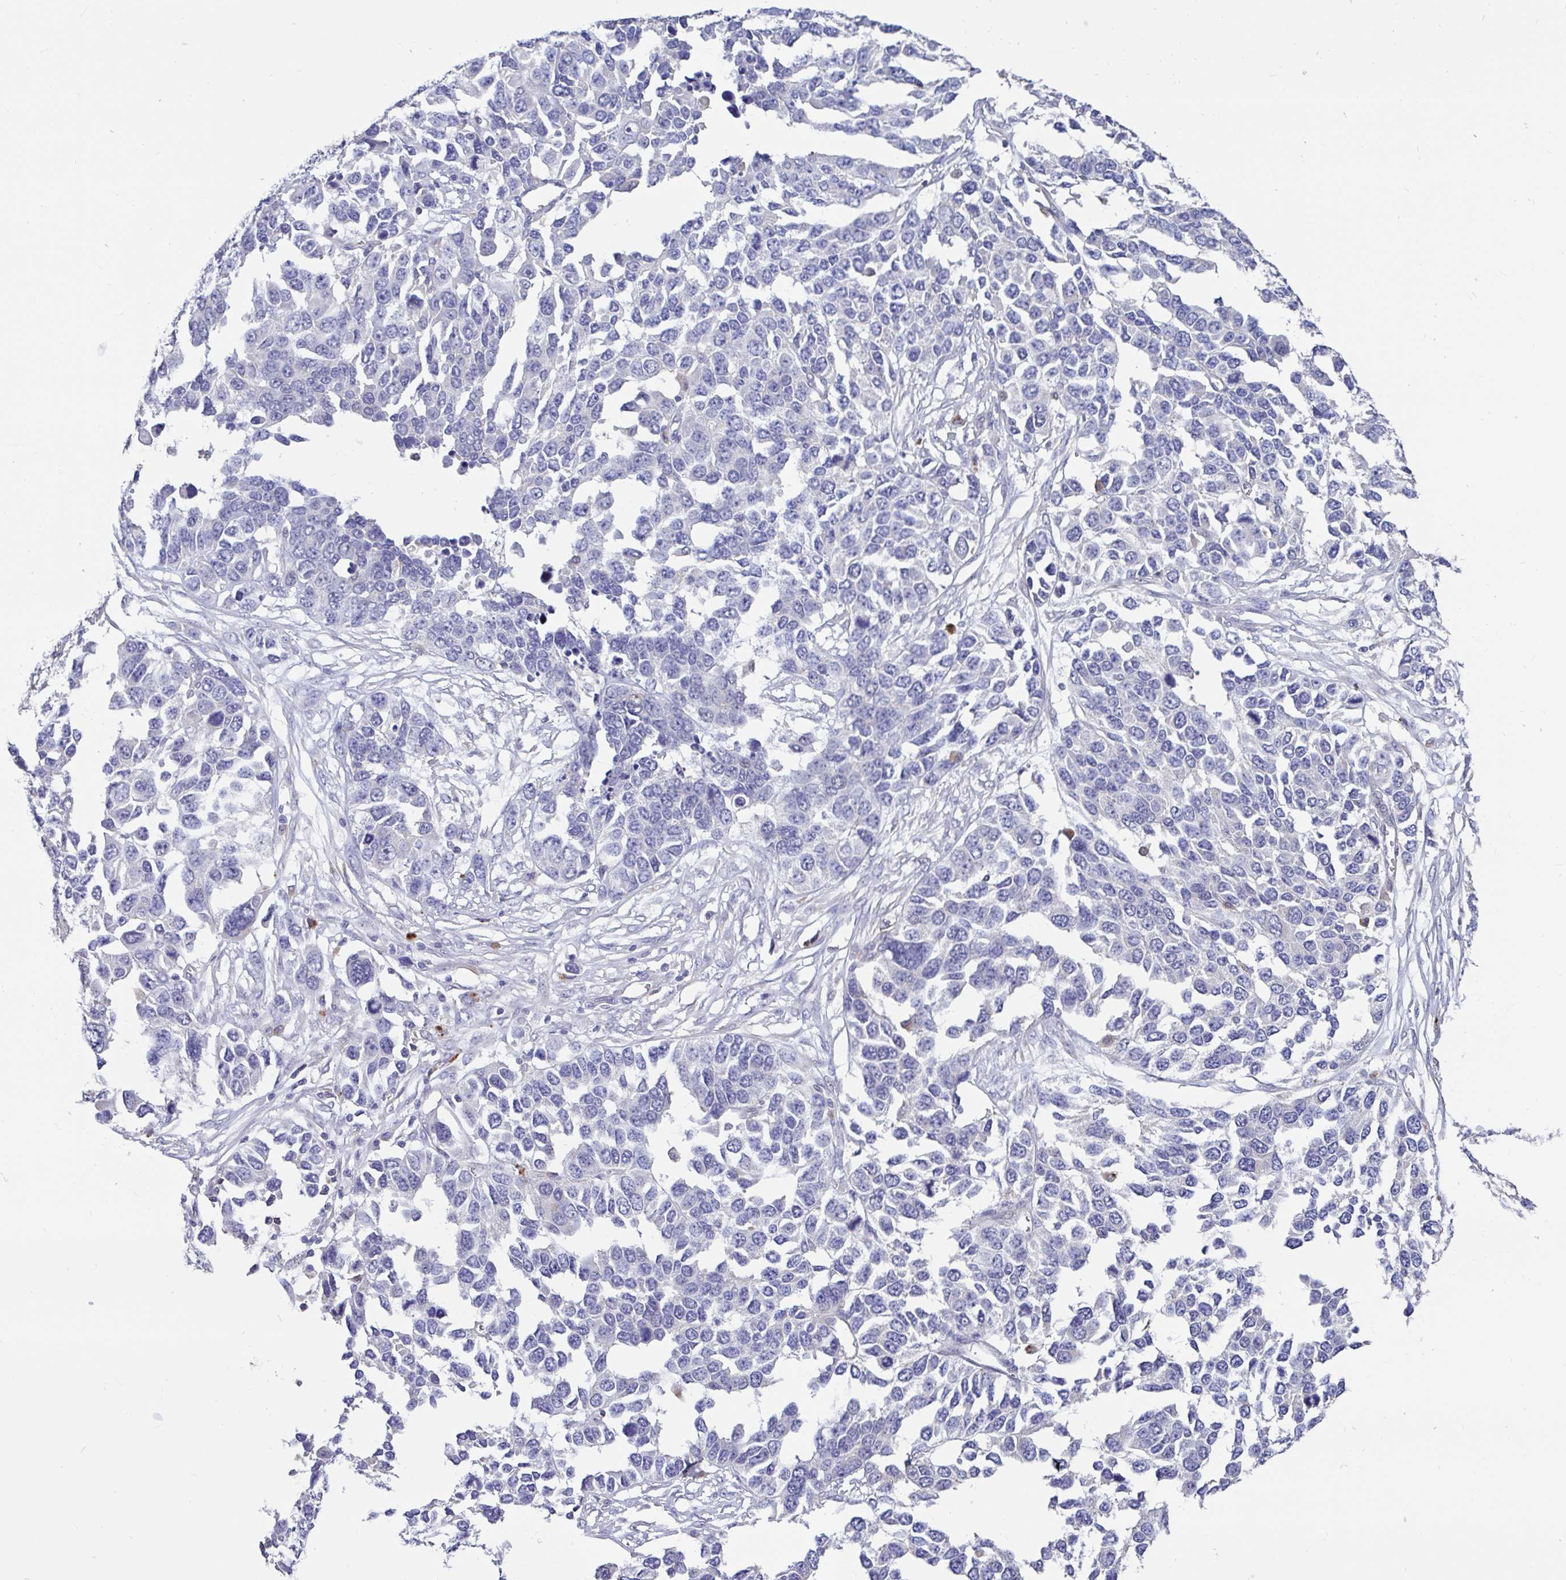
{"staining": {"intensity": "negative", "quantity": "none", "location": "none"}, "tissue": "ovarian cancer", "cell_type": "Tumor cells", "image_type": "cancer", "snomed": [{"axis": "morphology", "description": "Cystadenocarcinoma, serous, NOS"}, {"axis": "topography", "description": "Ovary"}], "caption": "A high-resolution histopathology image shows immunohistochemistry (IHC) staining of ovarian cancer, which displays no significant expression in tumor cells. (Brightfield microscopy of DAB (3,3'-diaminobenzidine) immunohistochemistry at high magnification).", "gene": "DDX39A", "patient": {"sex": "female", "age": 76}}